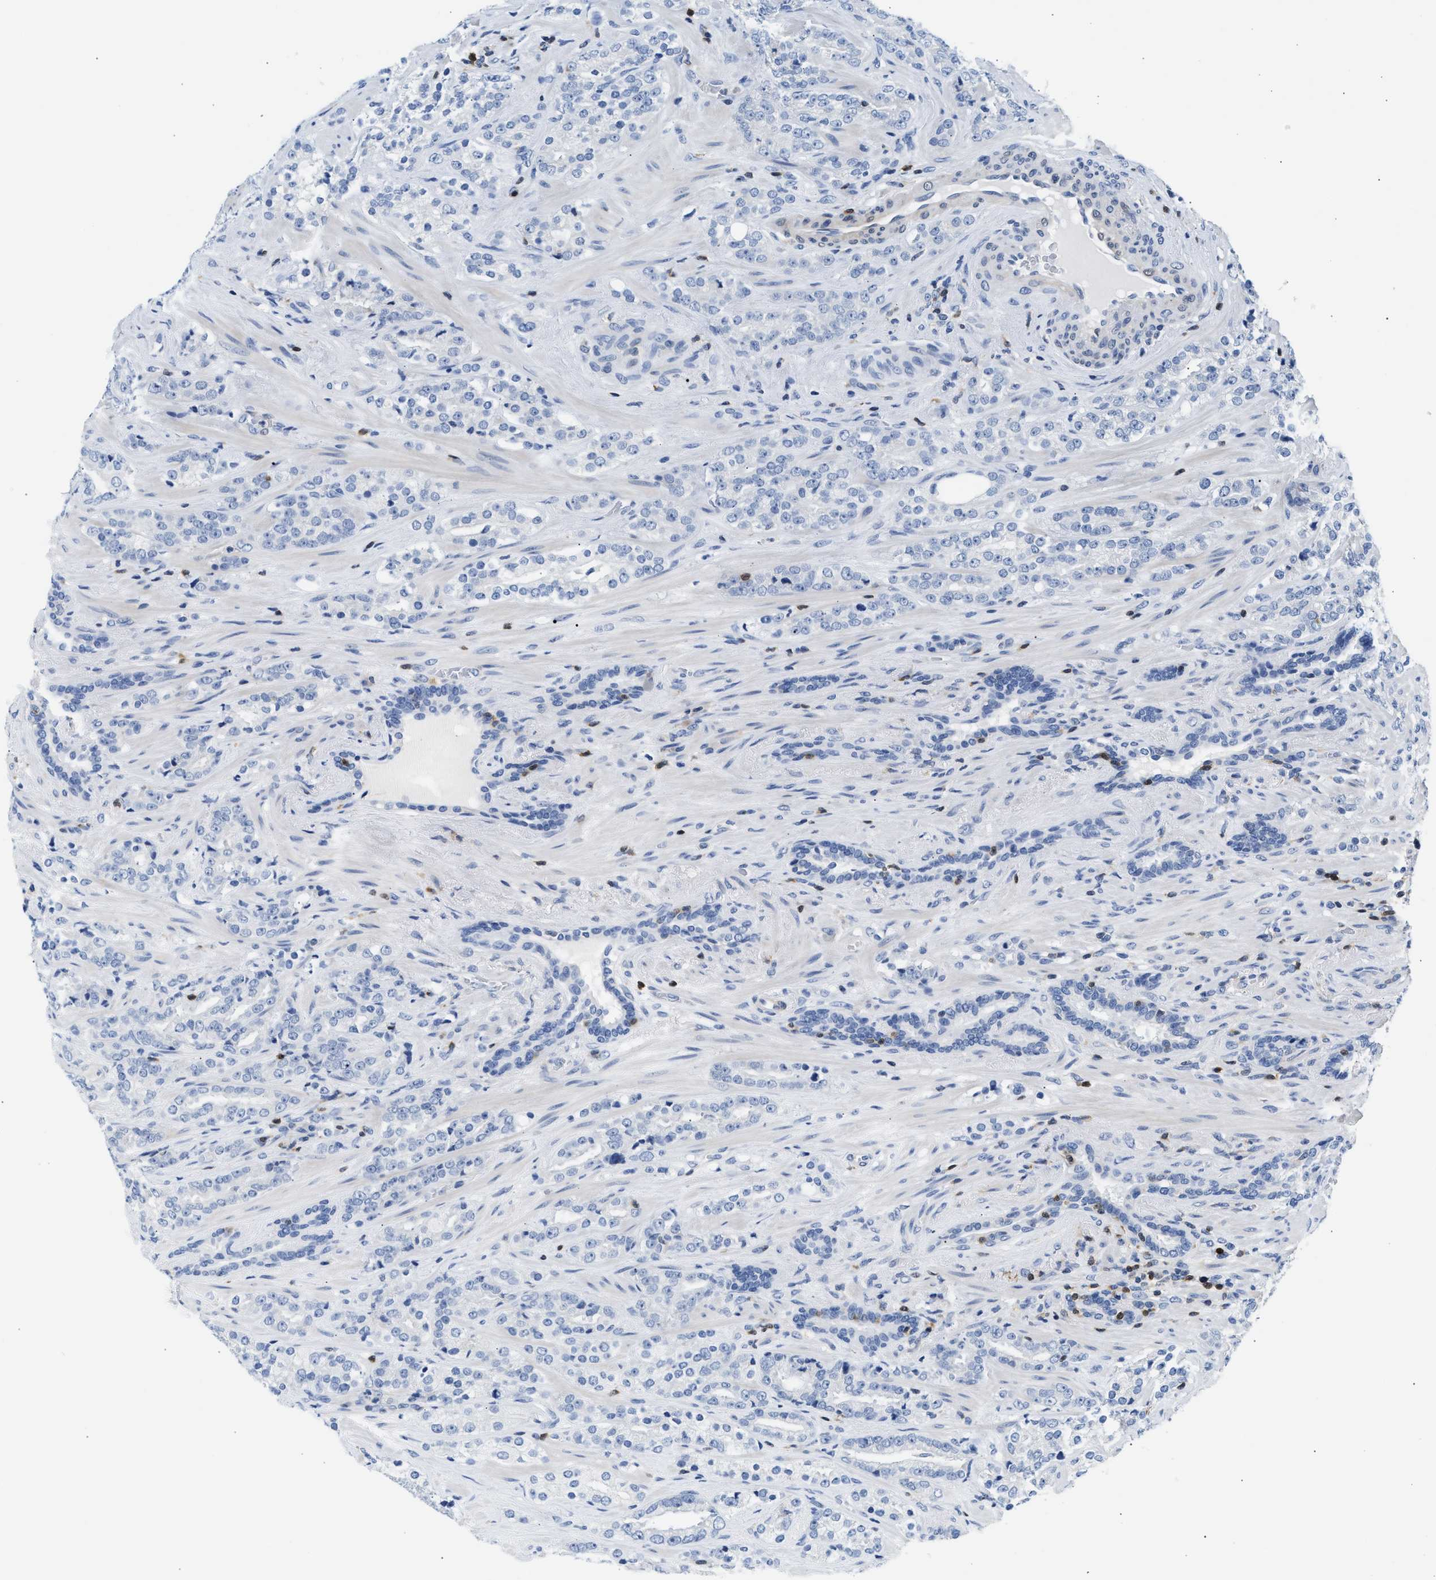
{"staining": {"intensity": "negative", "quantity": "none", "location": "none"}, "tissue": "prostate cancer", "cell_type": "Tumor cells", "image_type": "cancer", "snomed": [{"axis": "morphology", "description": "Adenocarcinoma, High grade"}, {"axis": "topography", "description": "Prostate"}], "caption": "Immunohistochemical staining of prostate cancer (adenocarcinoma (high-grade)) demonstrates no significant expression in tumor cells. Nuclei are stained in blue.", "gene": "SLIT2", "patient": {"sex": "male", "age": 71}}